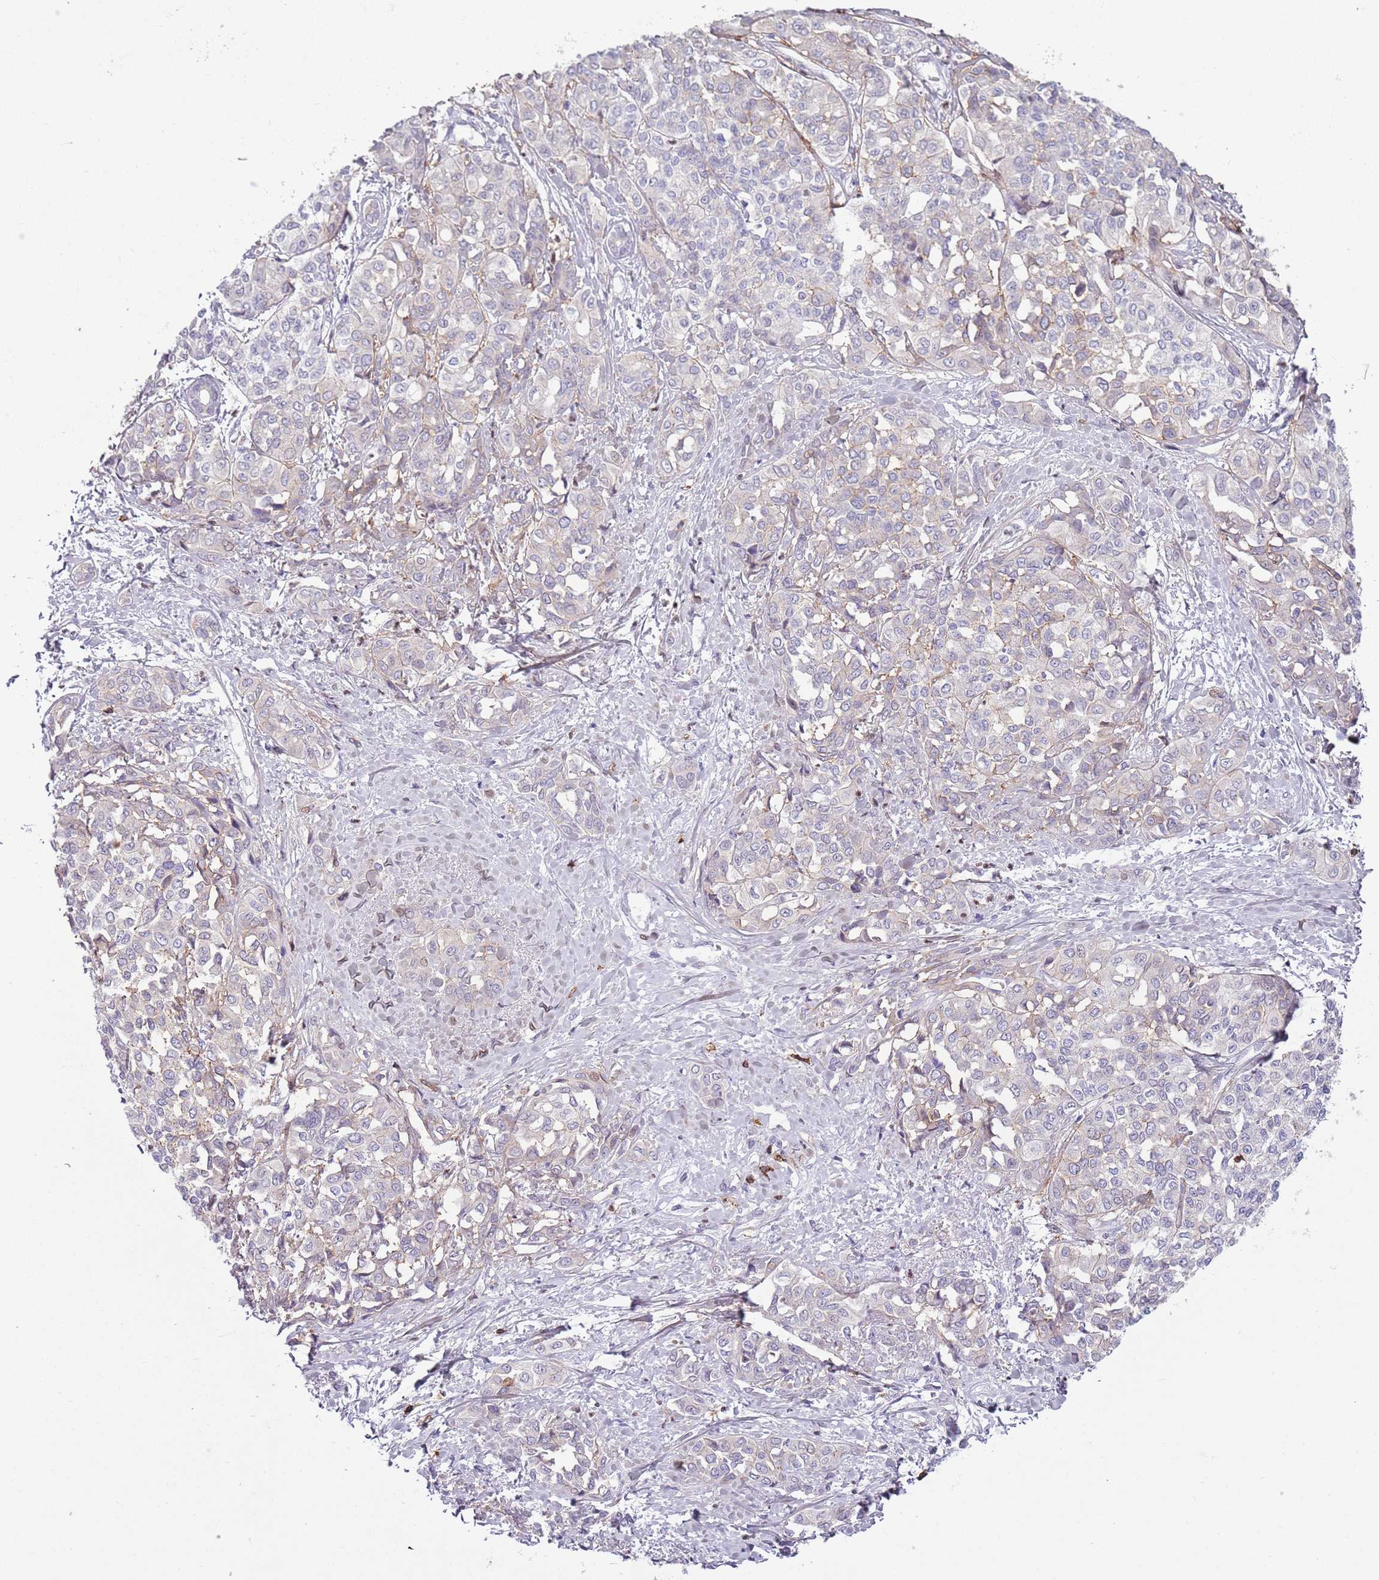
{"staining": {"intensity": "negative", "quantity": "none", "location": "none"}, "tissue": "liver cancer", "cell_type": "Tumor cells", "image_type": "cancer", "snomed": [{"axis": "morphology", "description": "Cholangiocarcinoma"}, {"axis": "topography", "description": "Liver"}], "caption": "Tumor cells show no significant protein expression in liver cancer.", "gene": "ZNF583", "patient": {"sex": "female", "age": 77}}